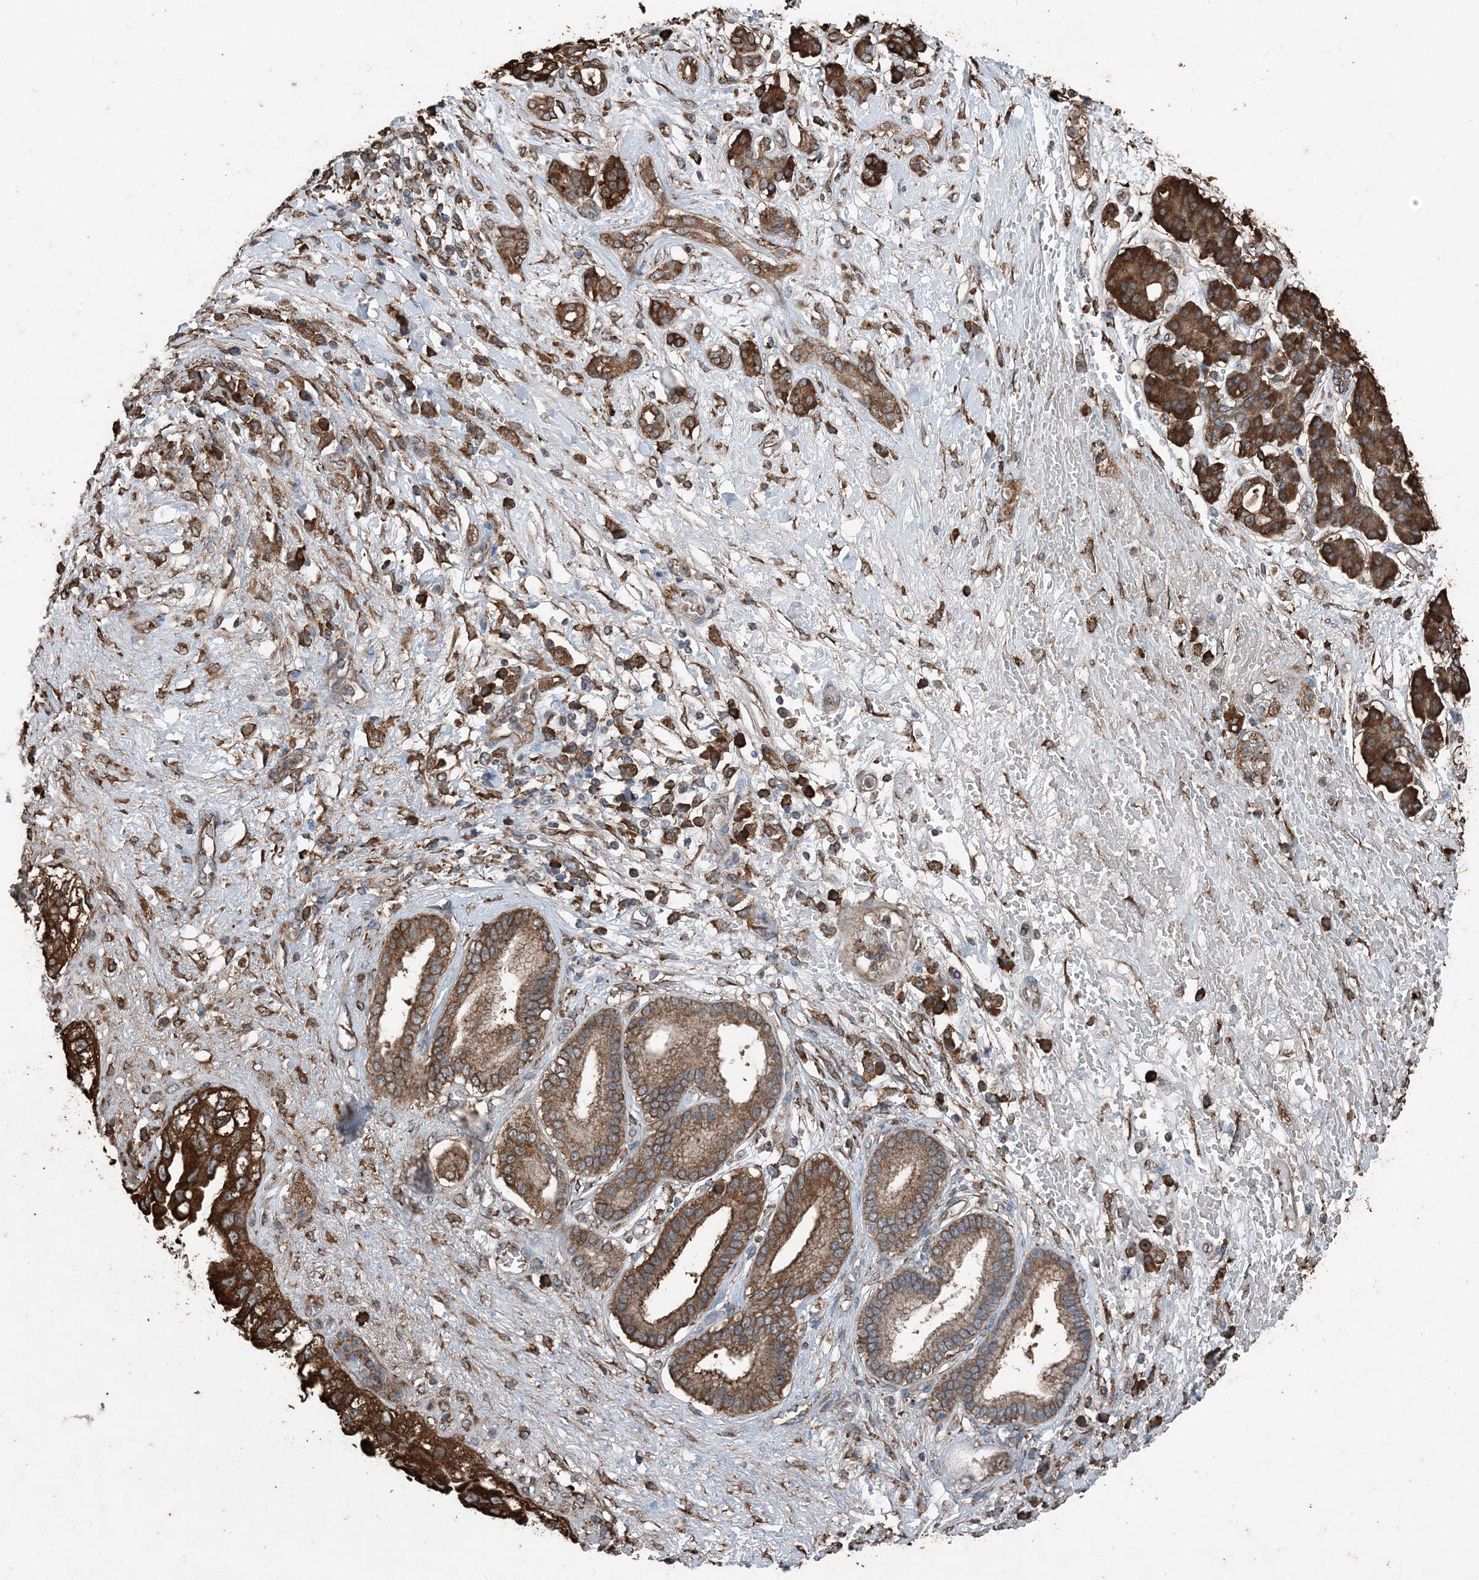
{"staining": {"intensity": "strong", "quantity": ">75%", "location": "cytoplasmic/membranous"}, "tissue": "pancreatic cancer", "cell_type": "Tumor cells", "image_type": "cancer", "snomed": [{"axis": "morphology", "description": "Adenocarcinoma, NOS"}, {"axis": "topography", "description": "Pancreas"}], "caption": "Human pancreatic cancer stained with a protein marker demonstrates strong staining in tumor cells.", "gene": "PDIA6", "patient": {"sex": "female", "age": 56}}